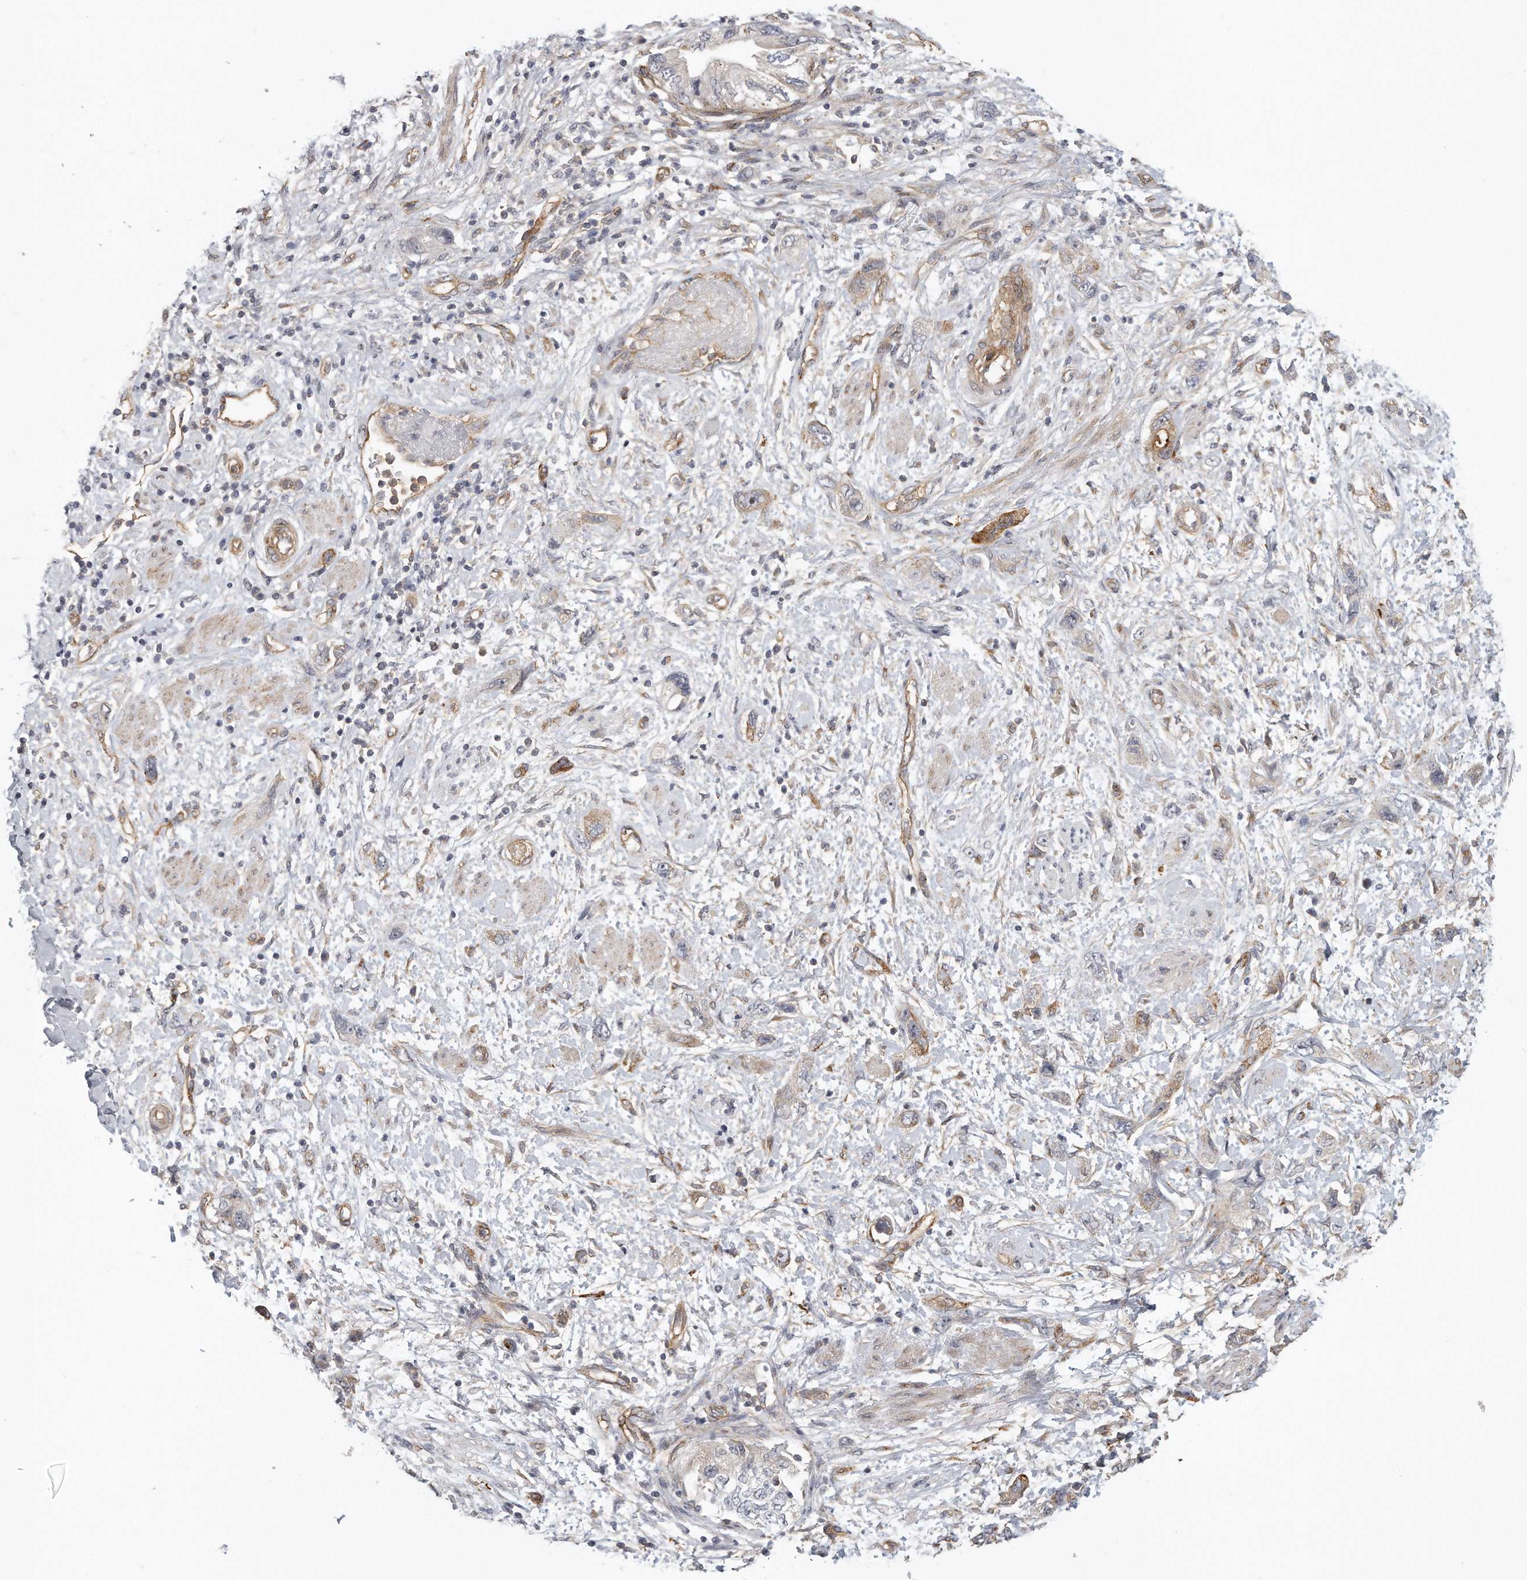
{"staining": {"intensity": "moderate", "quantity": "<25%", "location": "cytoplasmic/membranous"}, "tissue": "pancreatic cancer", "cell_type": "Tumor cells", "image_type": "cancer", "snomed": [{"axis": "morphology", "description": "Adenocarcinoma, NOS"}, {"axis": "topography", "description": "Pancreas"}], "caption": "Immunohistochemistry micrograph of human pancreatic cancer stained for a protein (brown), which demonstrates low levels of moderate cytoplasmic/membranous expression in approximately <25% of tumor cells.", "gene": "MTERF4", "patient": {"sex": "female", "age": 73}}